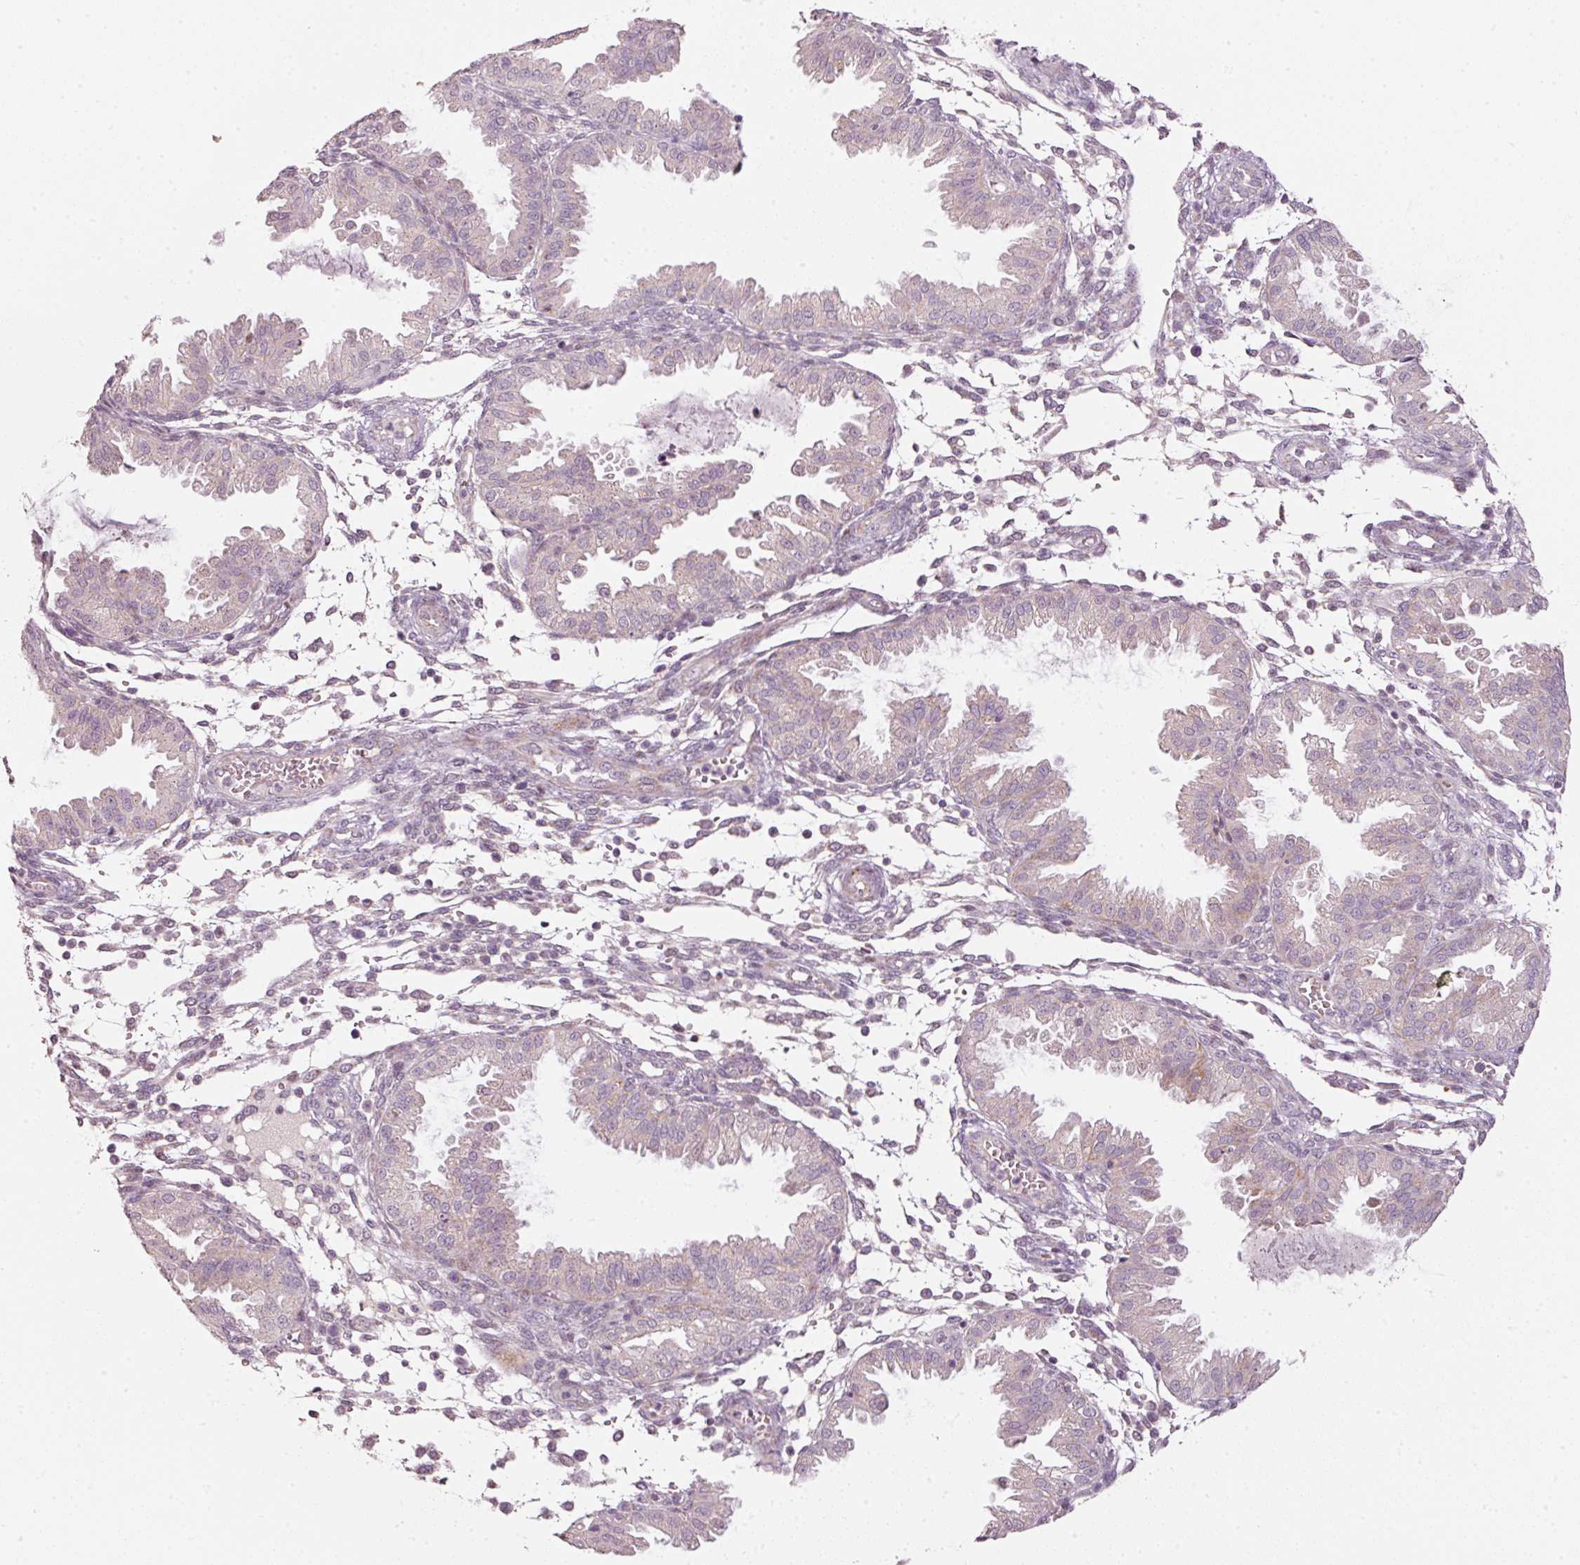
{"staining": {"intensity": "negative", "quantity": "none", "location": "none"}, "tissue": "endometrium", "cell_type": "Cells in endometrial stroma", "image_type": "normal", "snomed": [{"axis": "morphology", "description": "Normal tissue, NOS"}, {"axis": "topography", "description": "Endometrium"}], "caption": "This photomicrograph is of unremarkable endometrium stained with IHC to label a protein in brown with the nuclei are counter-stained blue. There is no expression in cells in endometrial stroma.", "gene": "TOB2", "patient": {"sex": "female", "age": 33}}